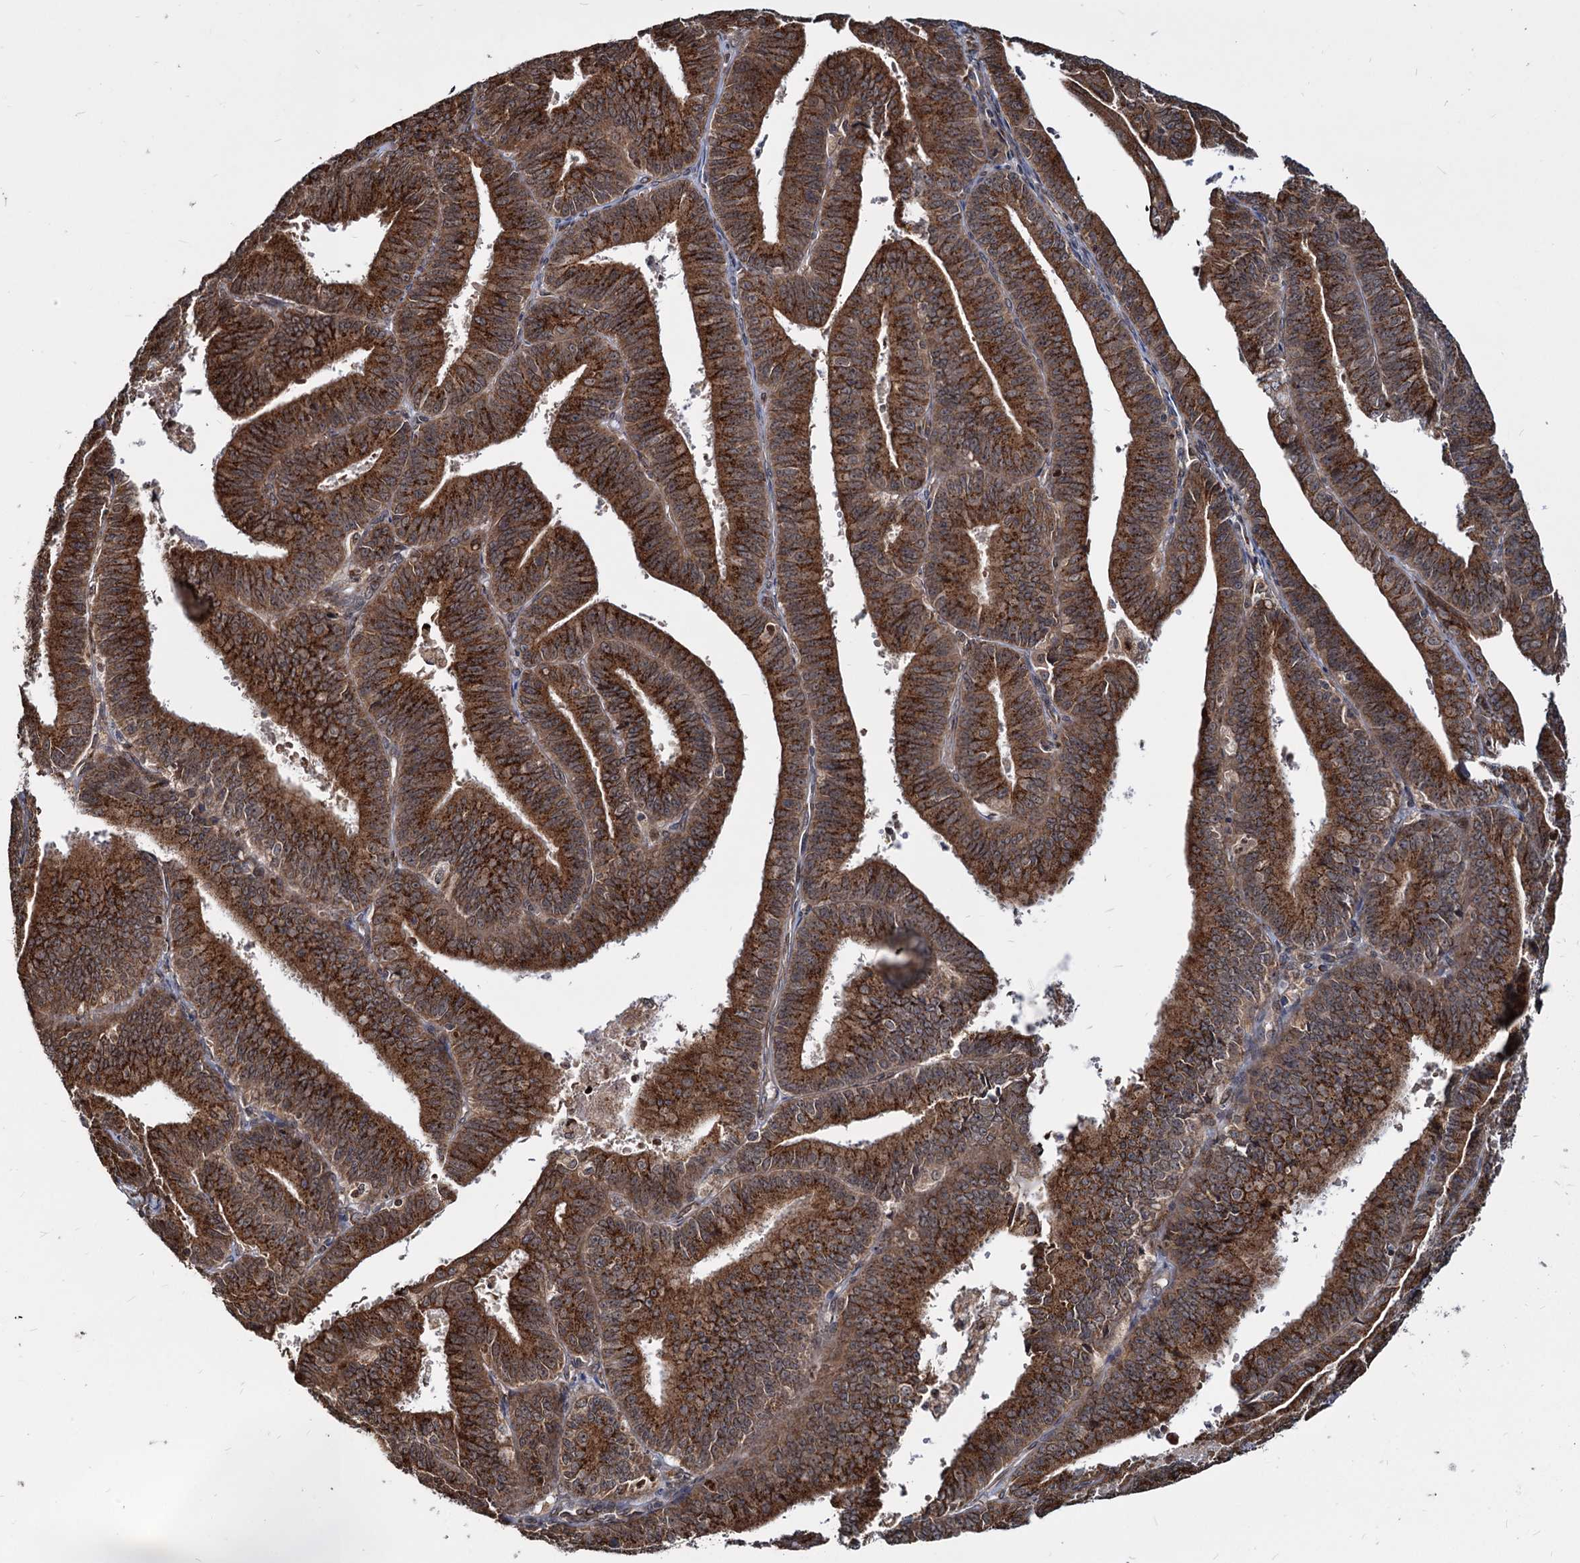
{"staining": {"intensity": "strong", "quantity": ">75%", "location": "cytoplasmic/membranous"}, "tissue": "endometrial cancer", "cell_type": "Tumor cells", "image_type": "cancer", "snomed": [{"axis": "morphology", "description": "Adenocarcinoma, NOS"}, {"axis": "topography", "description": "Endometrium"}], "caption": "Protein expression analysis of adenocarcinoma (endometrial) exhibits strong cytoplasmic/membranous staining in about >75% of tumor cells. (DAB (3,3'-diaminobenzidine) IHC with brightfield microscopy, high magnification).", "gene": "SAAL1", "patient": {"sex": "female", "age": 73}}